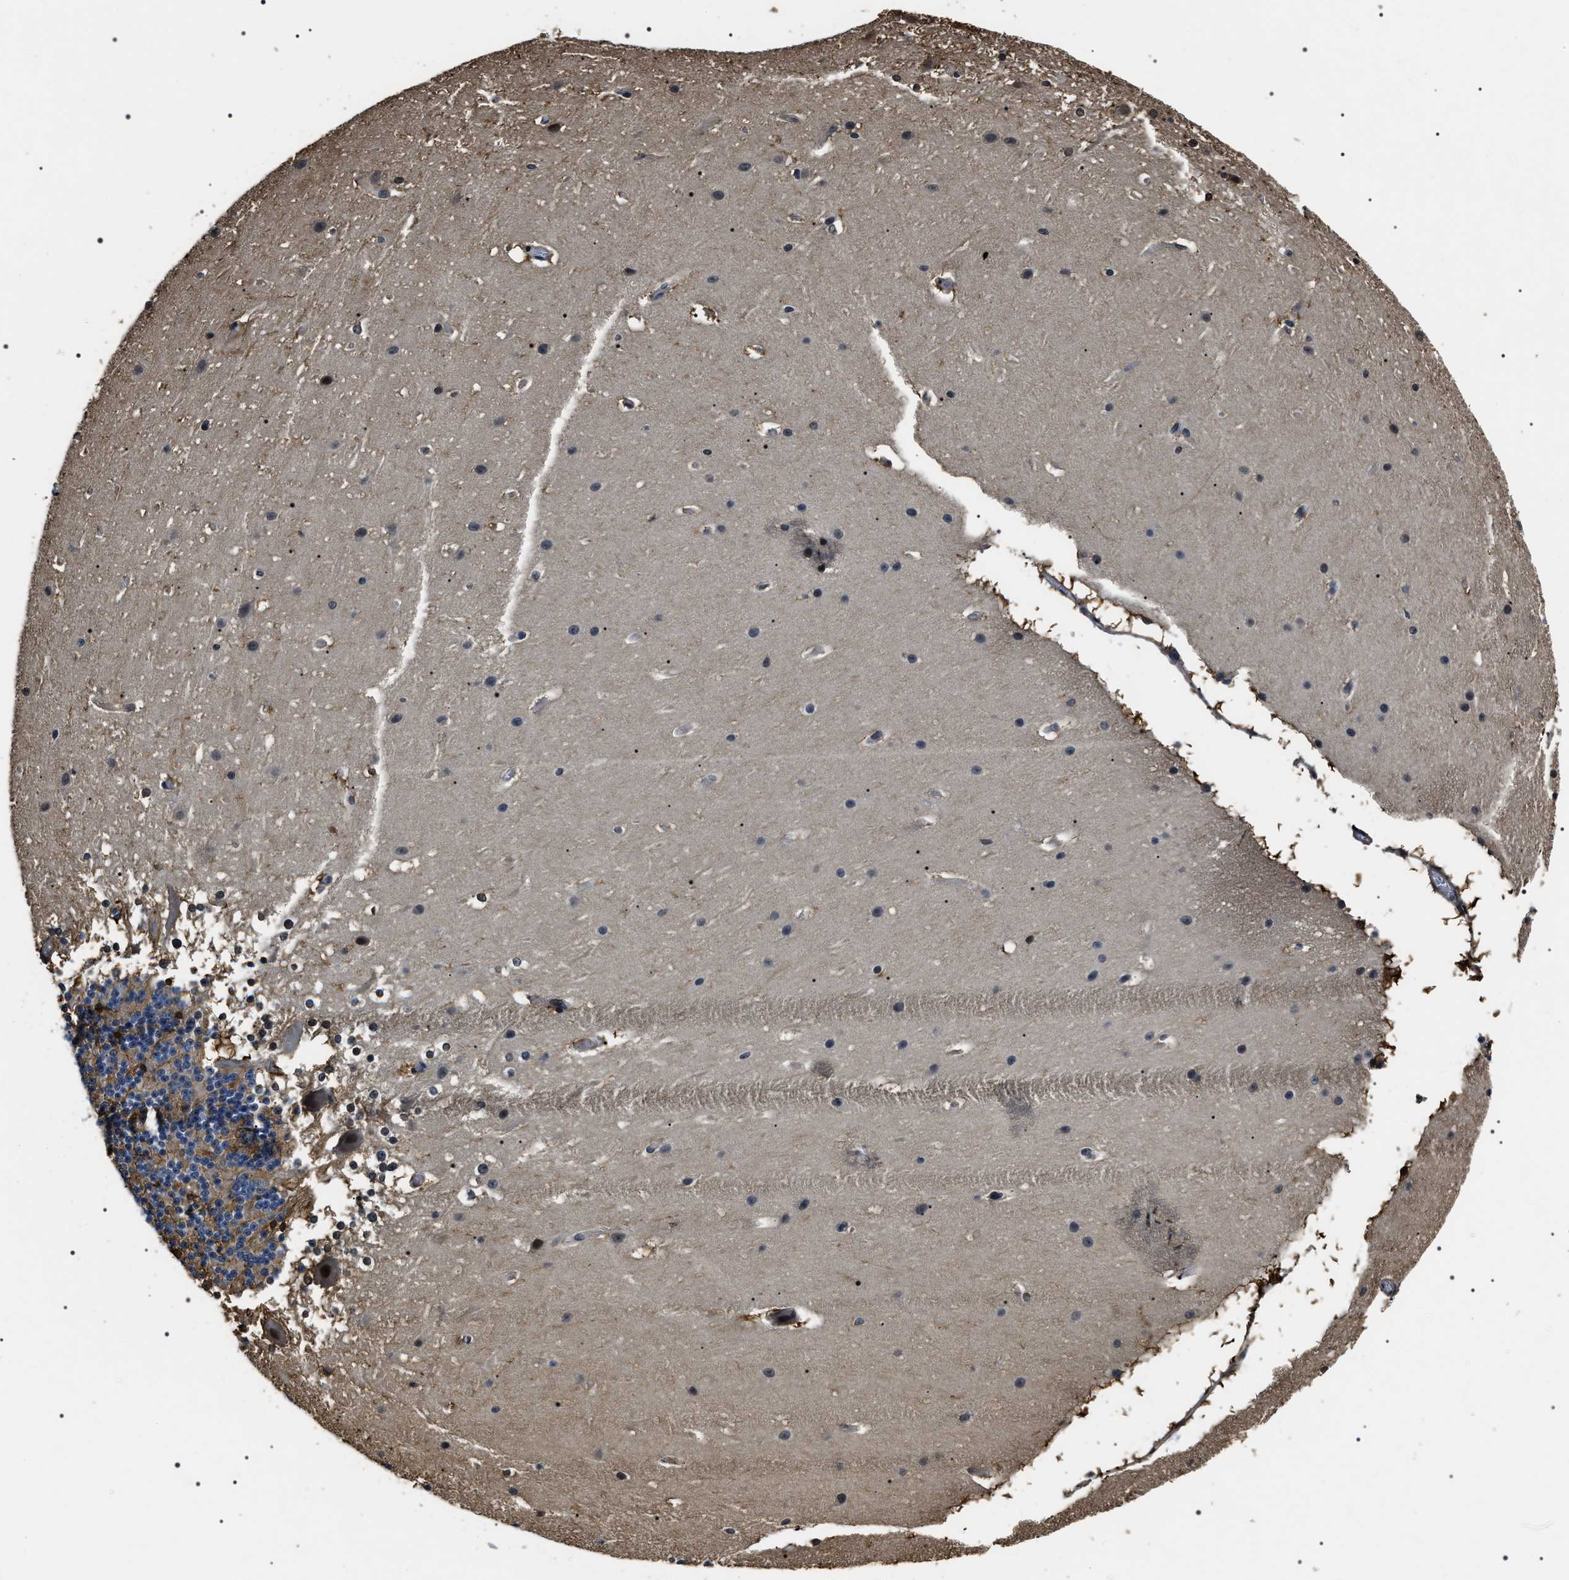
{"staining": {"intensity": "moderate", "quantity": "<25%", "location": "cytoplasmic/membranous"}, "tissue": "cerebellum", "cell_type": "Cells in granular layer", "image_type": "normal", "snomed": [{"axis": "morphology", "description": "Normal tissue, NOS"}, {"axis": "topography", "description": "Cerebellum"}], "caption": "This image displays immunohistochemistry (IHC) staining of unremarkable human cerebellum, with low moderate cytoplasmic/membranous staining in approximately <25% of cells in granular layer.", "gene": "ARHGAP22", "patient": {"sex": "female", "age": 19}}